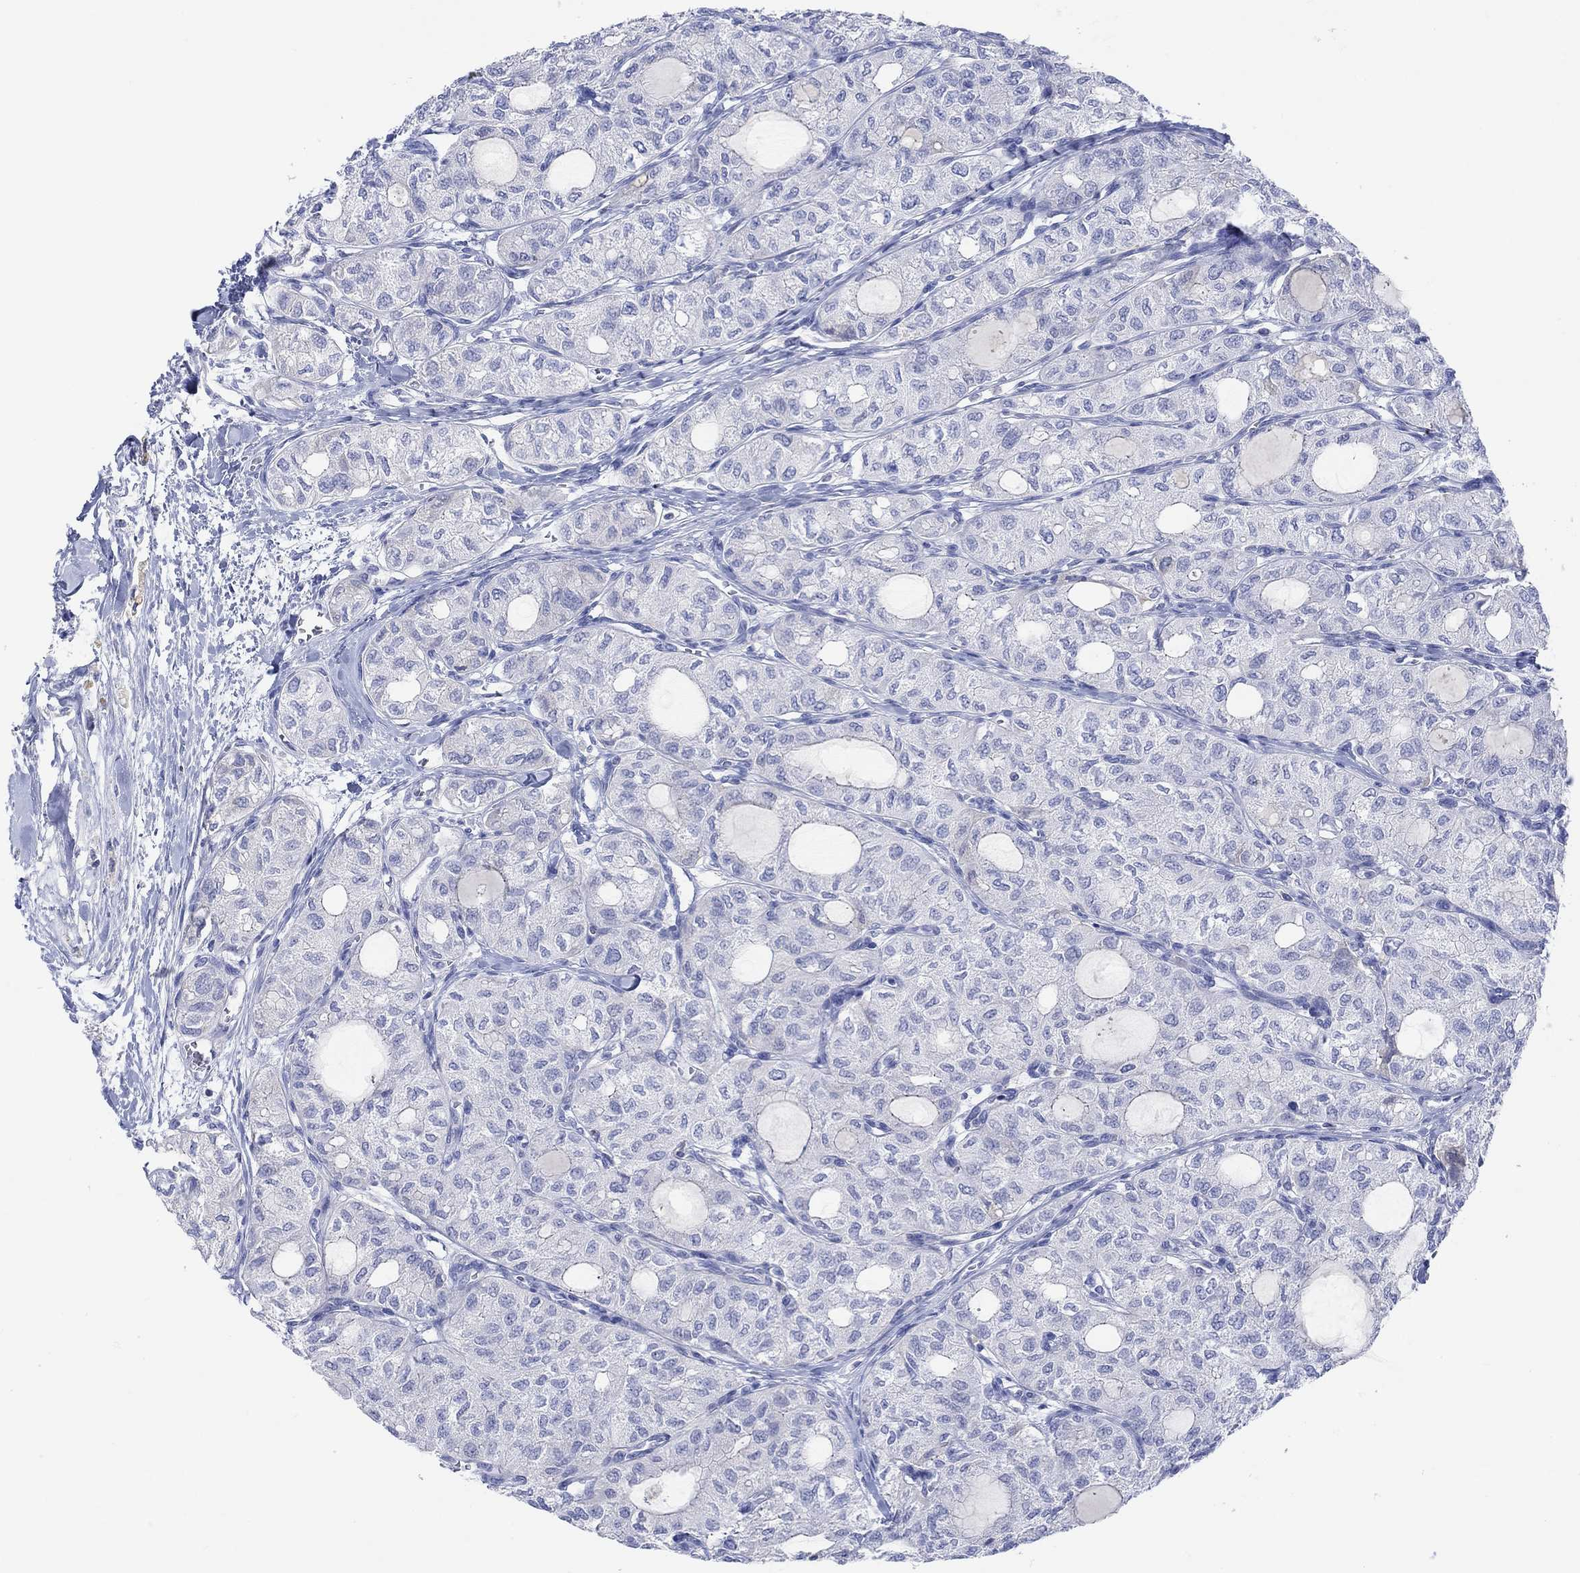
{"staining": {"intensity": "negative", "quantity": "none", "location": "none"}, "tissue": "thyroid cancer", "cell_type": "Tumor cells", "image_type": "cancer", "snomed": [{"axis": "morphology", "description": "Follicular adenoma carcinoma, NOS"}, {"axis": "topography", "description": "Thyroid gland"}], "caption": "Immunohistochemistry (IHC) image of neoplastic tissue: follicular adenoma carcinoma (thyroid) stained with DAB reveals no significant protein staining in tumor cells.", "gene": "GCM1", "patient": {"sex": "male", "age": 75}}